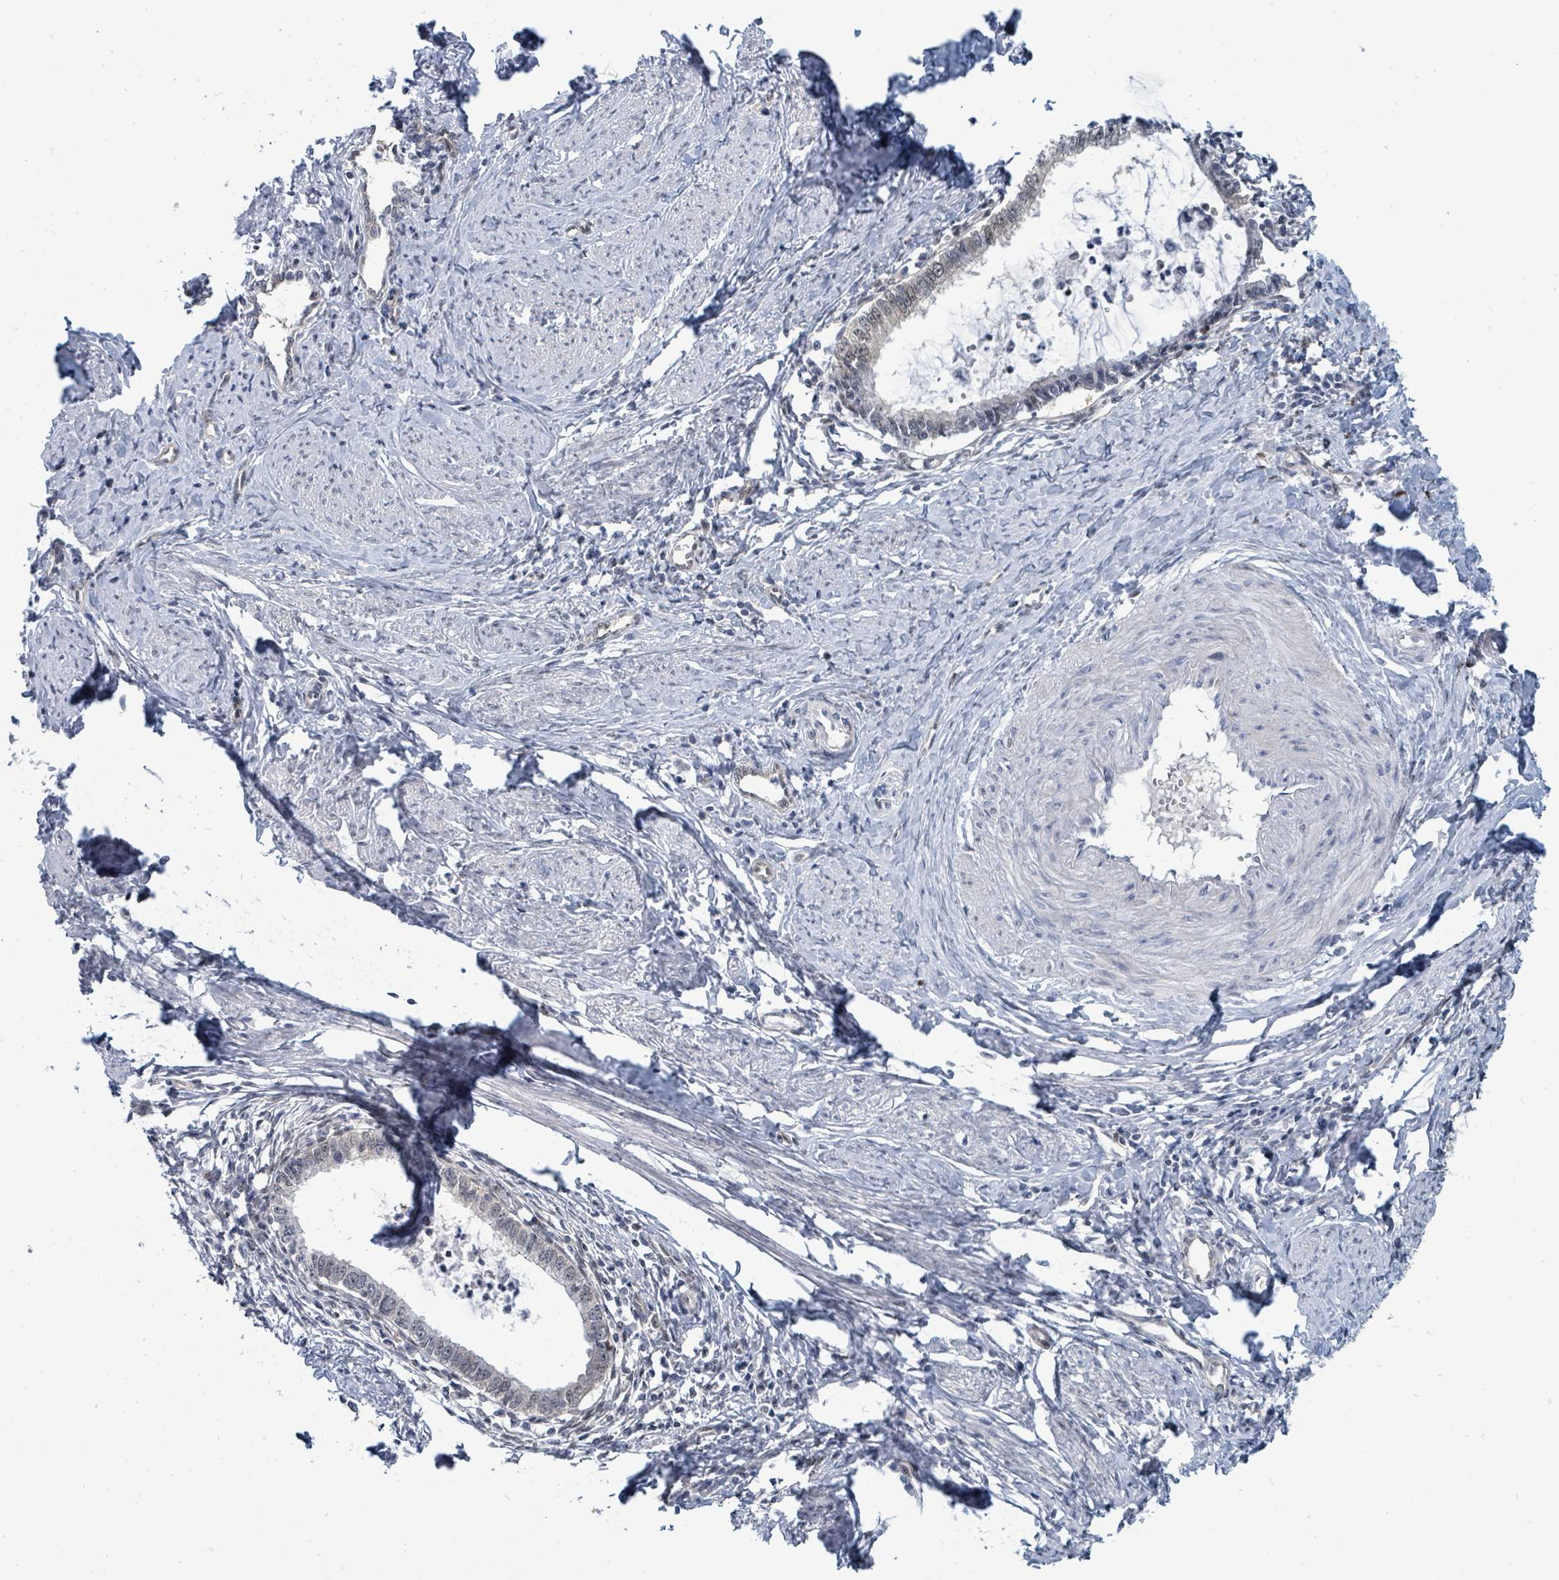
{"staining": {"intensity": "negative", "quantity": "none", "location": "none"}, "tissue": "cervical cancer", "cell_type": "Tumor cells", "image_type": "cancer", "snomed": [{"axis": "morphology", "description": "Adenocarcinoma, NOS"}, {"axis": "topography", "description": "Cervix"}], "caption": "Human cervical adenocarcinoma stained for a protein using immunohistochemistry reveals no positivity in tumor cells.", "gene": "SUMO4", "patient": {"sex": "female", "age": 36}}